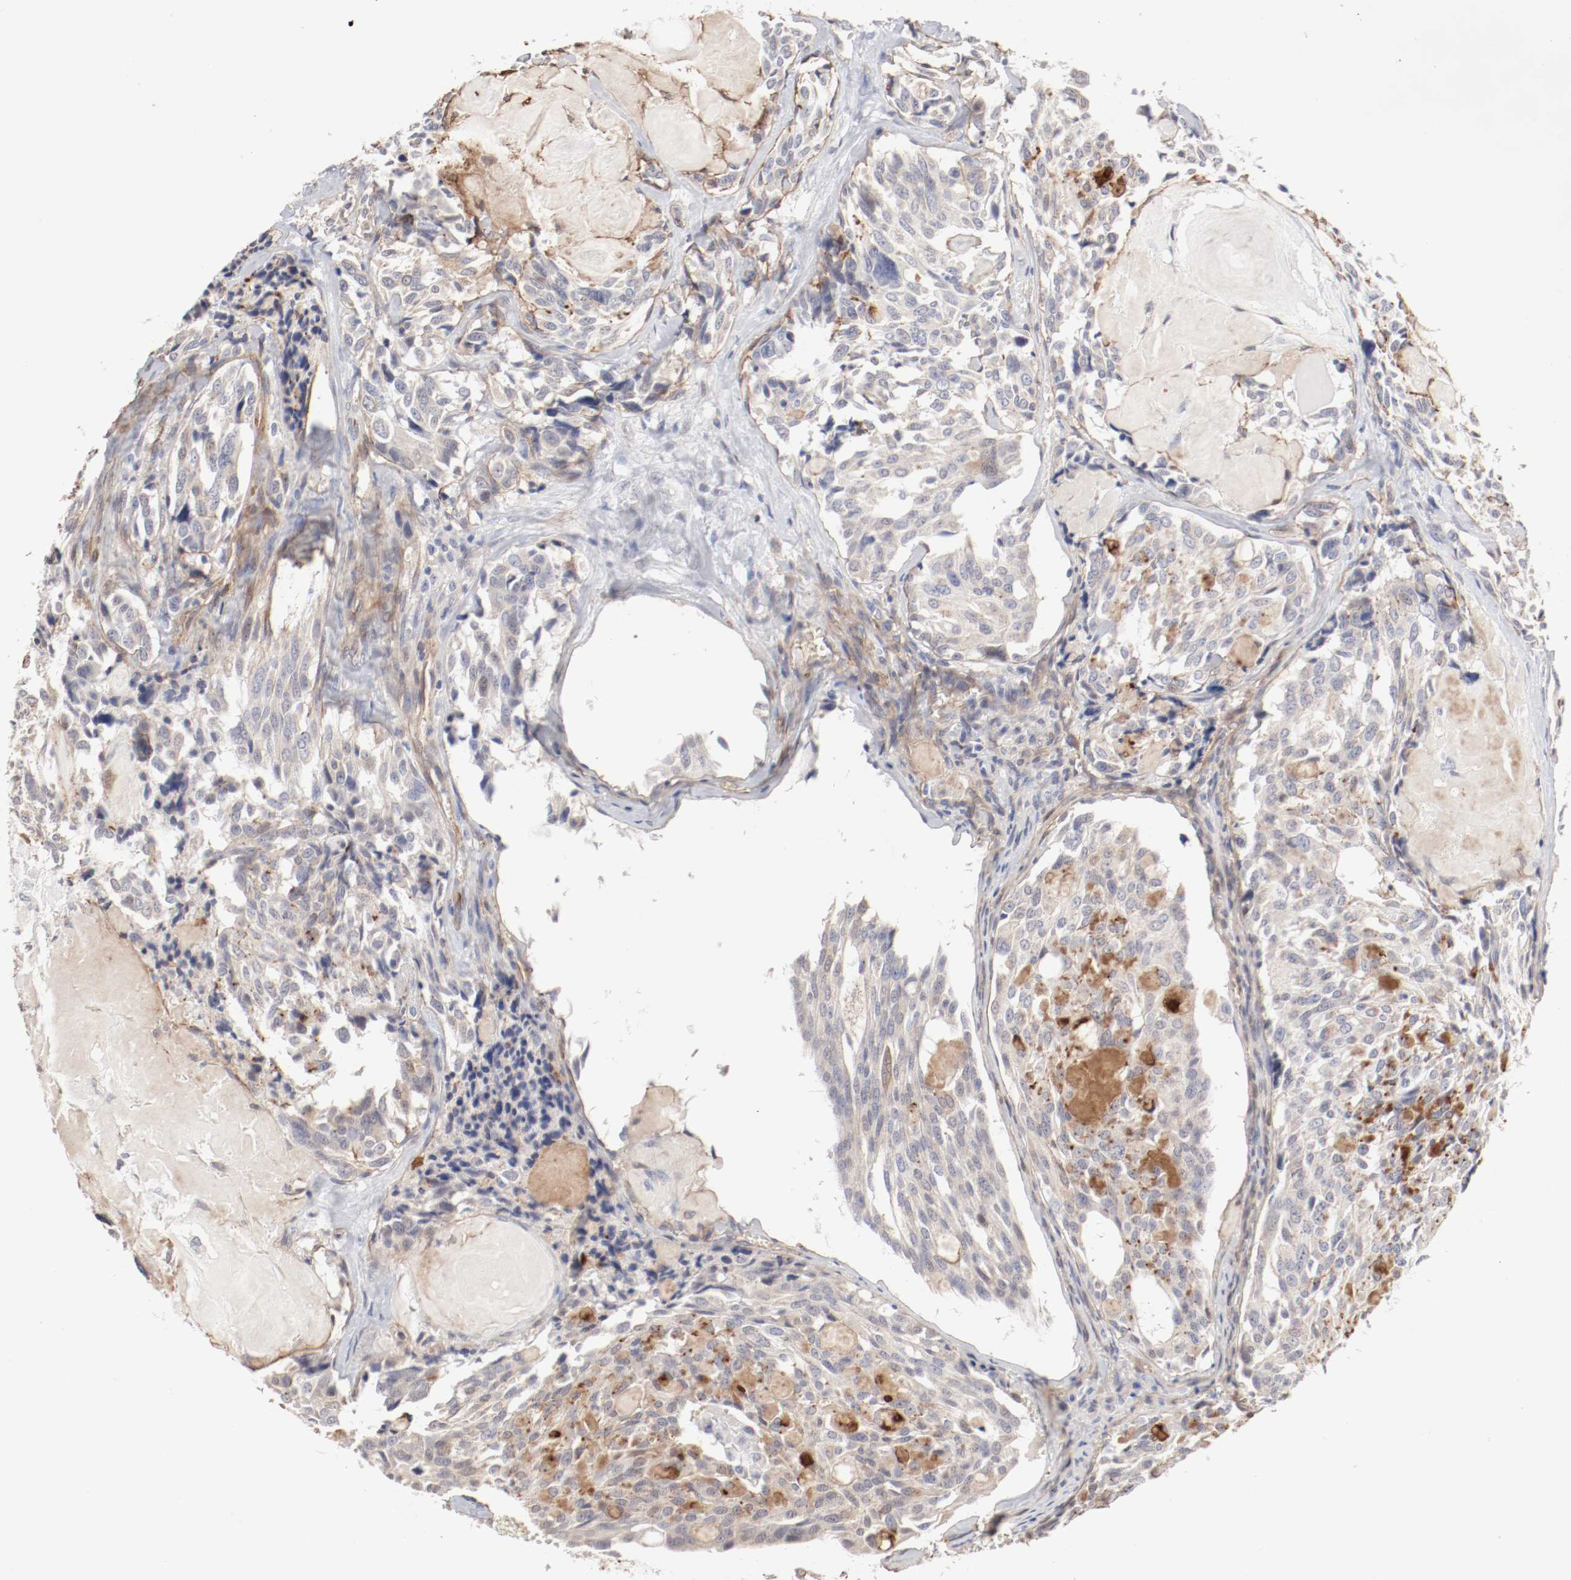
{"staining": {"intensity": "negative", "quantity": "none", "location": "none"}, "tissue": "thyroid cancer", "cell_type": "Tumor cells", "image_type": "cancer", "snomed": [{"axis": "morphology", "description": "Carcinoma, NOS"}, {"axis": "morphology", "description": "Carcinoid, malignant, NOS"}, {"axis": "topography", "description": "Thyroid gland"}], "caption": "The IHC micrograph has no significant staining in tumor cells of thyroid cancer (carcinoid (malignant)) tissue.", "gene": "MAGED4", "patient": {"sex": "male", "age": 33}}